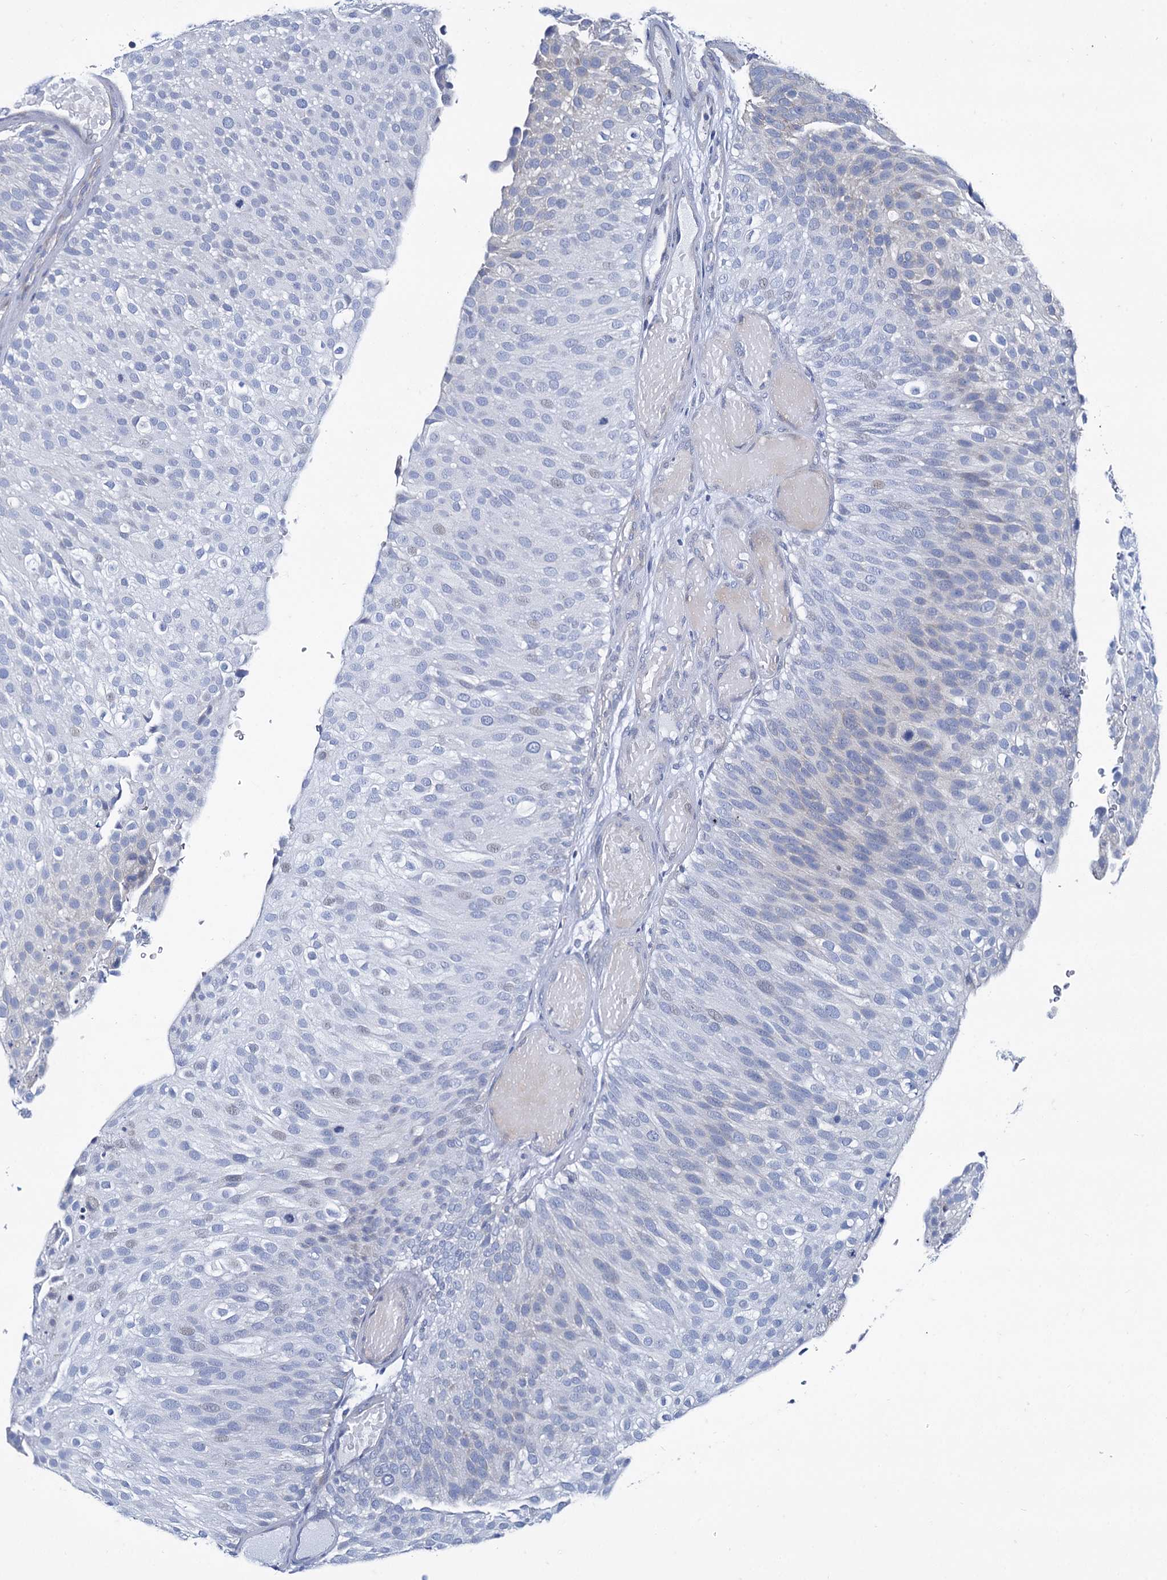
{"staining": {"intensity": "negative", "quantity": "none", "location": "none"}, "tissue": "urothelial cancer", "cell_type": "Tumor cells", "image_type": "cancer", "snomed": [{"axis": "morphology", "description": "Urothelial carcinoma, Low grade"}, {"axis": "topography", "description": "Urinary bladder"}], "caption": "Immunohistochemistry image of urothelial cancer stained for a protein (brown), which exhibits no staining in tumor cells.", "gene": "FOXR2", "patient": {"sex": "male", "age": 78}}